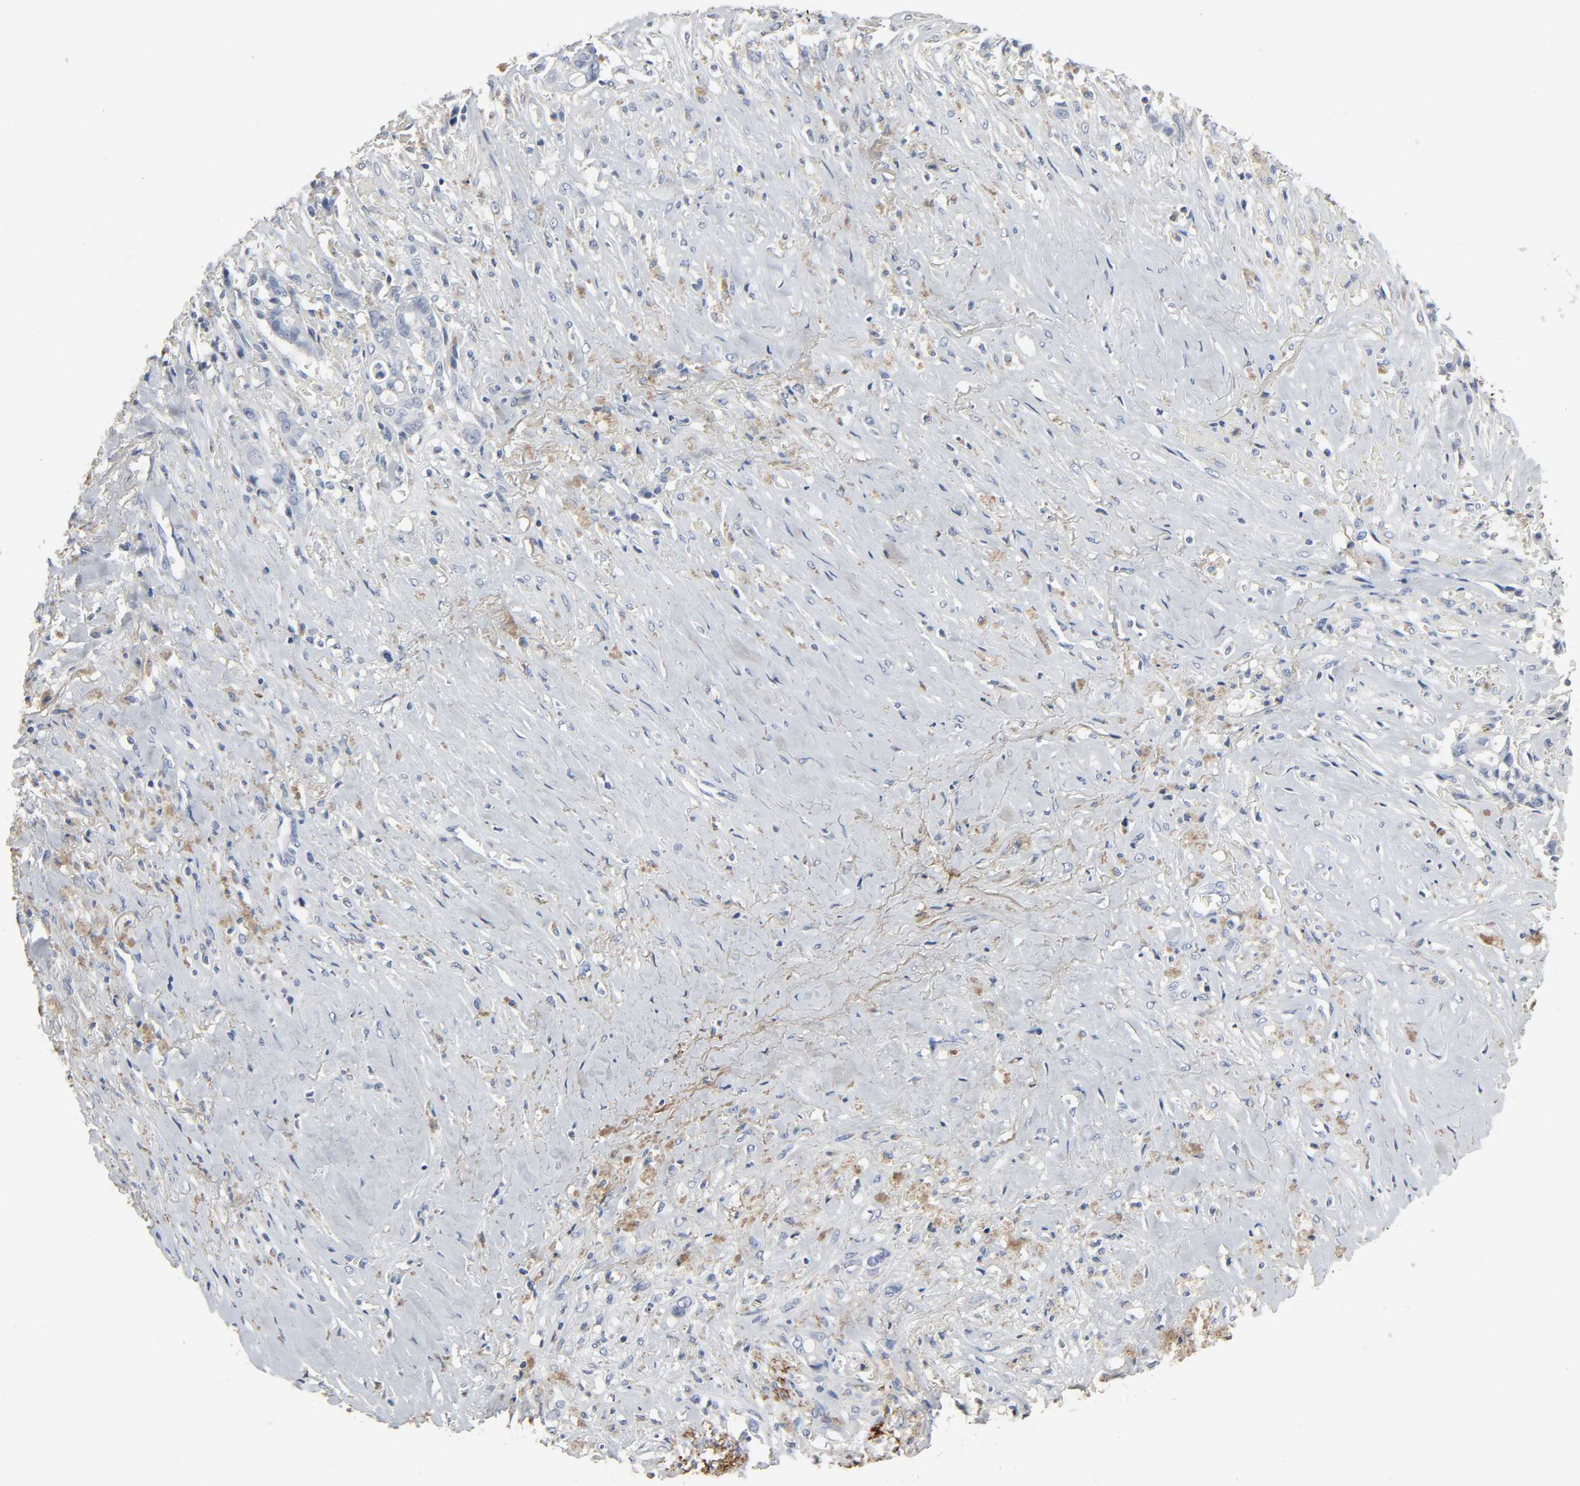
{"staining": {"intensity": "negative", "quantity": "none", "location": "none"}, "tissue": "liver cancer", "cell_type": "Tumor cells", "image_type": "cancer", "snomed": [{"axis": "morphology", "description": "Cholangiocarcinoma"}, {"axis": "topography", "description": "Liver"}], "caption": "DAB (3,3'-diaminobenzidine) immunohistochemical staining of liver cancer (cholangiocarcinoma) demonstrates no significant staining in tumor cells.", "gene": "FBLN5", "patient": {"sex": "female", "age": 70}}